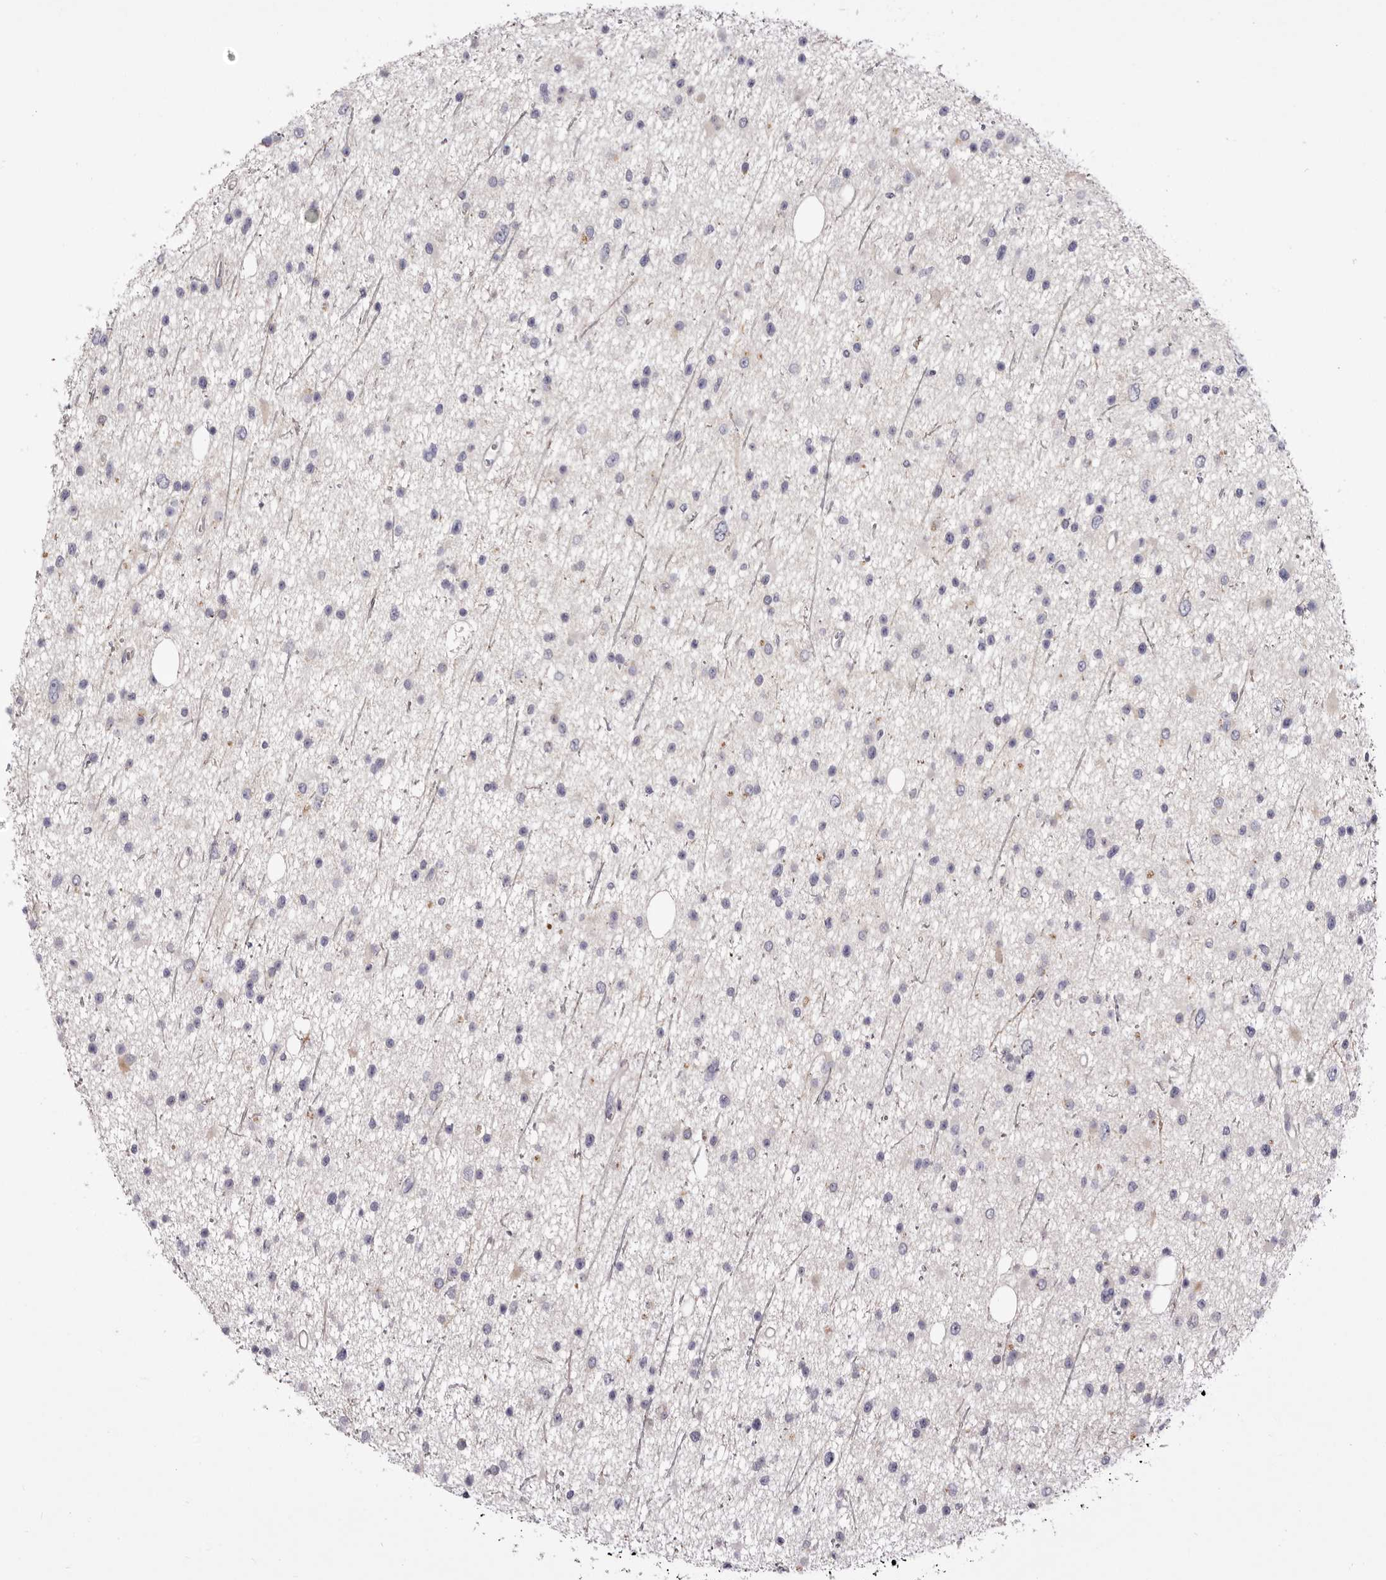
{"staining": {"intensity": "negative", "quantity": "none", "location": "none"}, "tissue": "glioma", "cell_type": "Tumor cells", "image_type": "cancer", "snomed": [{"axis": "morphology", "description": "Glioma, malignant, Low grade"}, {"axis": "topography", "description": "Cerebral cortex"}], "caption": "High magnification brightfield microscopy of malignant low-grade glioma stained with DAB (3,3'-diaminobenzidine) (brown) and counterstained with hematoxylin (blue): tumor cells show no significant positivity.", "gene": "S1PR5", "patient": {"sex": "female", "age": 39}}